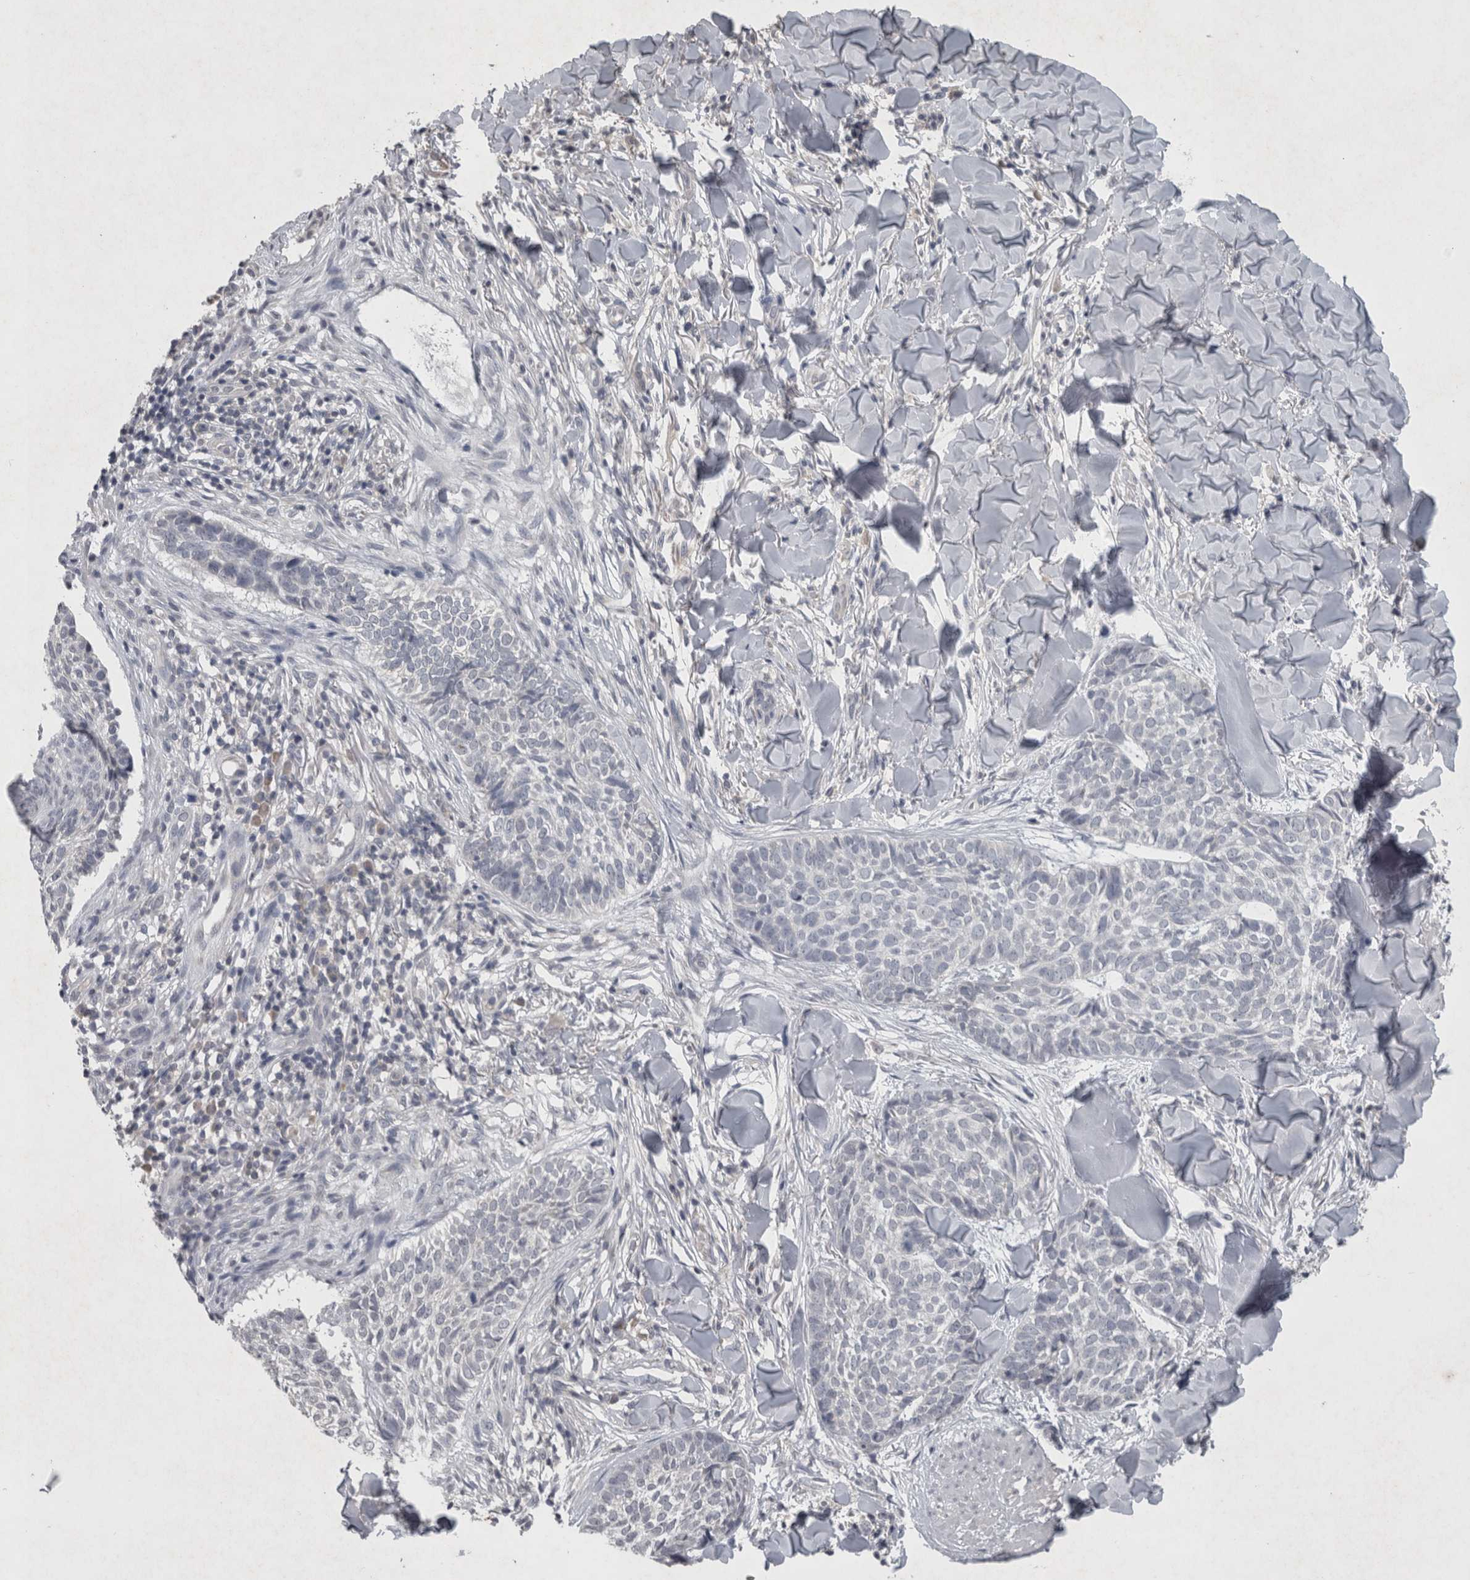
{"staining": {"intensity": "negative", "quantity": "none", "location": "none"}, "tissue": "skin cancer", "cell_type": "Tumor cells", "image_type": "cancer", "snomed": [{"axis": "morphology", "description": "Normal tissue, NOS"}, {"axis": "morphology", "description": "Basal cell carcinoma"}, {"axis": "topography", "description": "Skin"}], "caption": "High power microscopy histopathology image of an immunohistochemistry (IHC) micrograph of skin cancer, revealing no significant staining in tumor cells.", "gene": "WNT7A", "patient": {"sex": "male", "age": 67}}